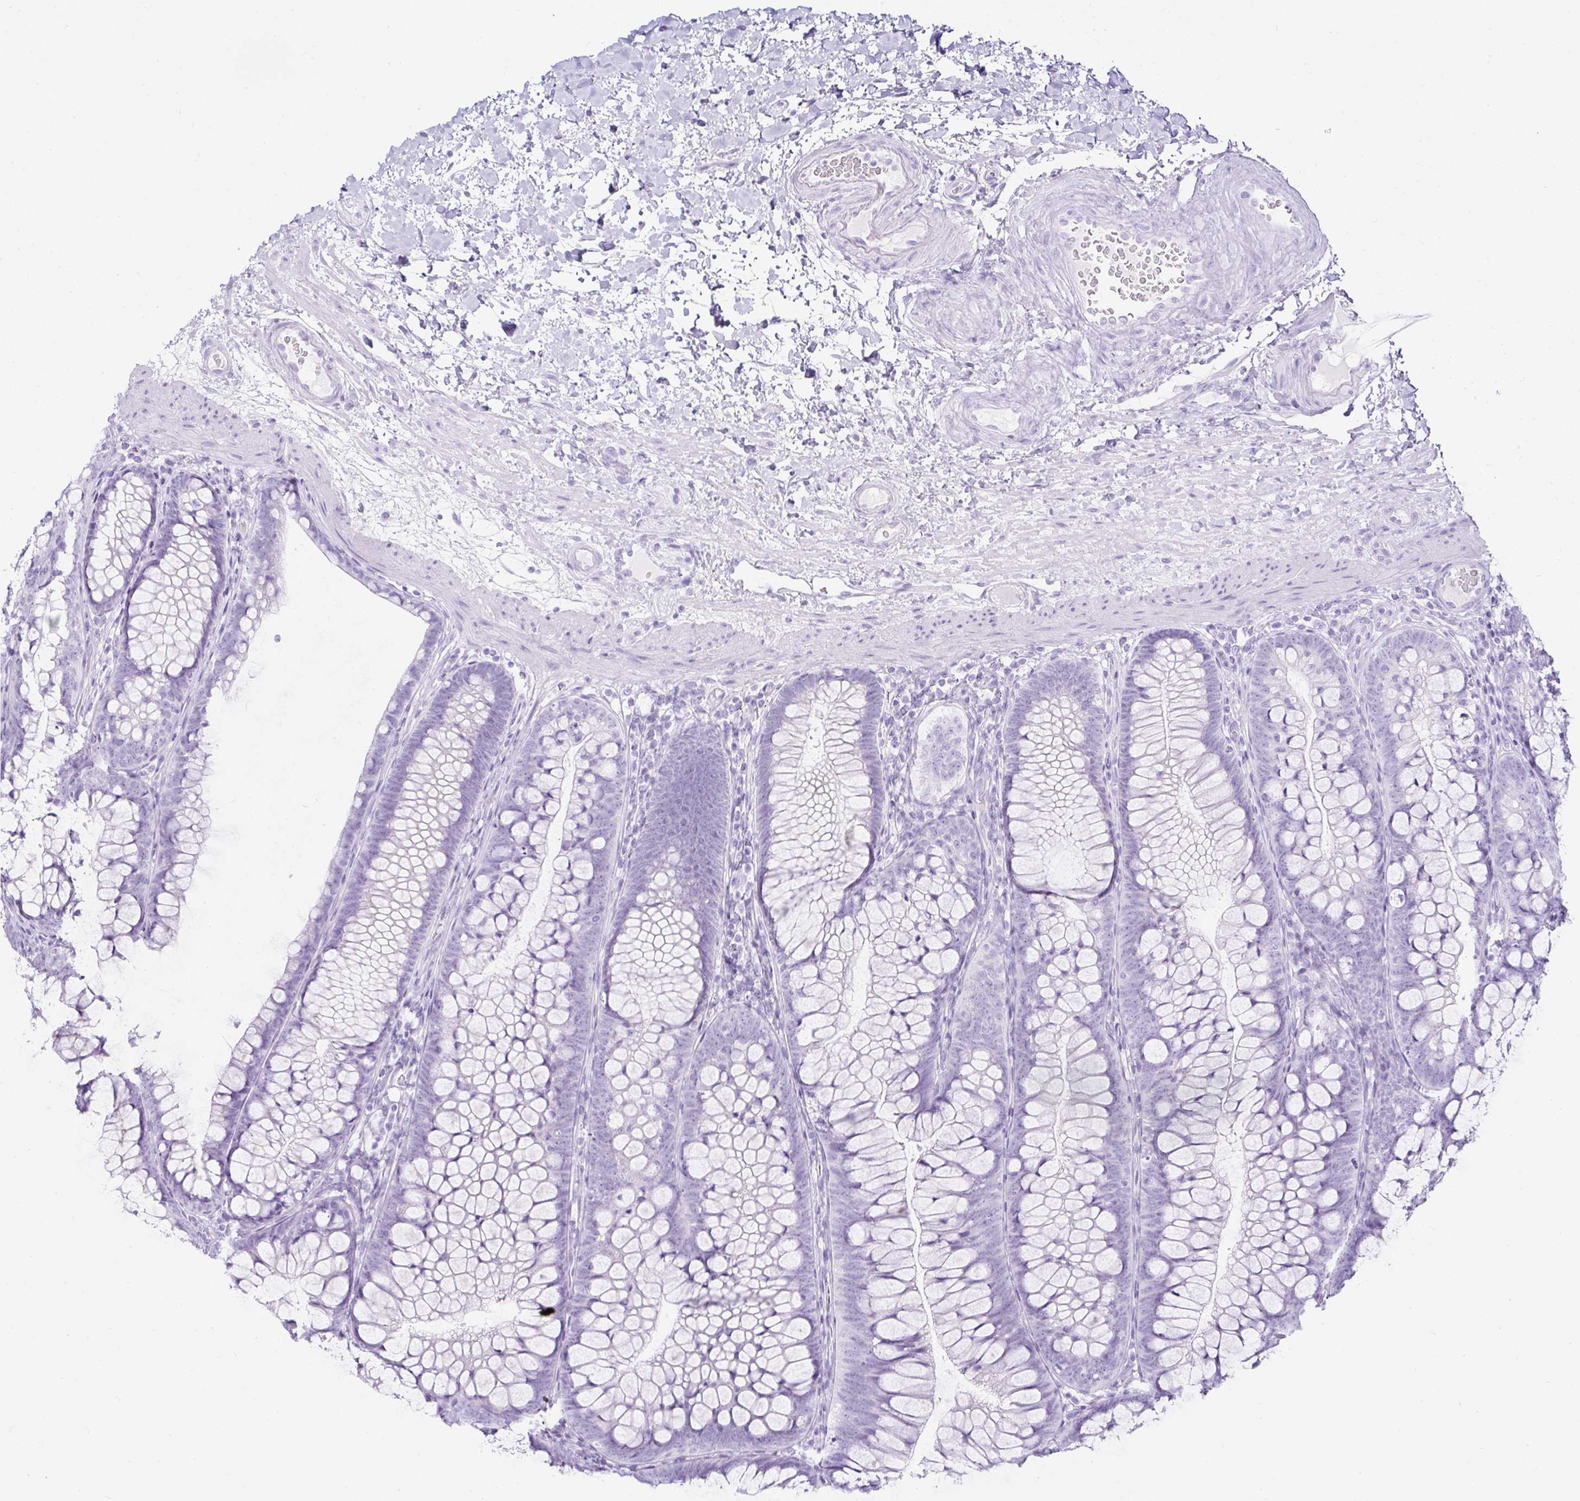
{"staining": {"intensity": "negative", "quantity": "none", "location": "none"}, "tissue": "colon", "cell_type": "Endothelial cells", "image_type": "normal", "snomed": [{"axis": "morphology", "description": "Normal tissue, NOS"}, {"axis": "morphology", "description": "Adenoma, NOS"}, {"axis": "topography", "description": "Soft tissue"}, {"axis": "topography", "description": "Colon"}], "caption": "Endothelial cells show no significant protein positivity in unremarkable colon. (Brightfield microscopy of DAB immunohistochemistry (IHC) at high magnification).", "gene": "SERPINB3", "patient": {"sex": "male", "age": 47}}